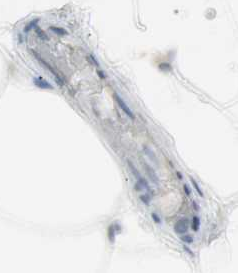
{"staining": {"intensity": "negative", "quantity": "none", "location": "none"}, "tissue": "adipose tissue", "cell_type": "Adipocytes", "image_type": "normal", "snomed": [{"axis": "morphology", "description": "Normal tissue, NOS"}, {"axis": "topography", "description": "Breast"}, {"axis": "topography", "description": "Adipose tissue"}], "caption": "DAB immunohistochemical staining of normal adipose tissue exhibits no significant positivity in adipocytes. Brightfield microscopy of immunohistochemistry (IHC) stained with DAB (3,3'-diaminobenzidine) (brown) and hematoxylin (blue), captured at high magnification.", "gene": "HPGD", "patient": {"sex": "female", "age": 25}}